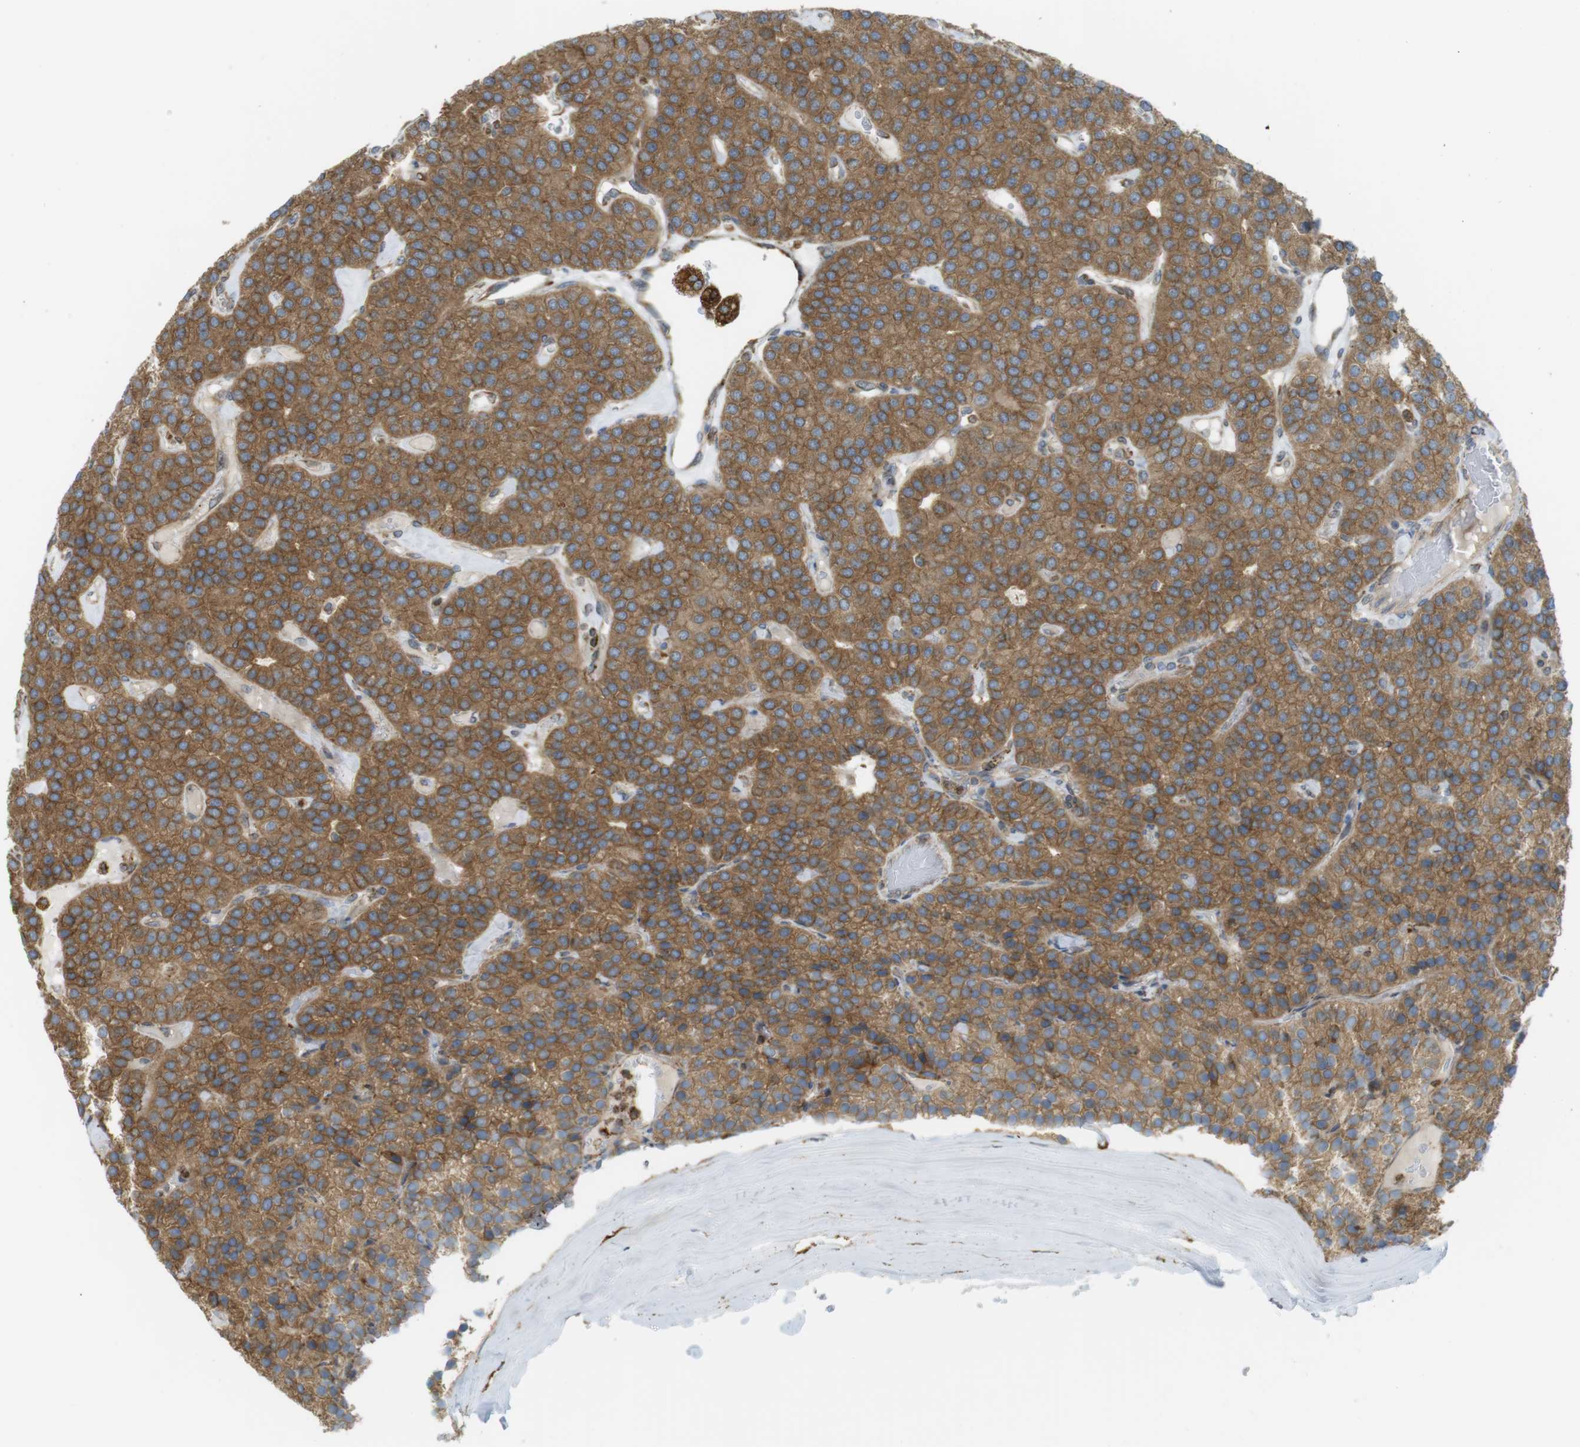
{"staining": {"intensity": "moderate", "quantity": ">75%", "location": "cytoplasmic/membranous"}, "tissue": "parathyroid gland", "cell_type": "Glandular cells", "image_type": "normal", "snomed": [{"axis": "morphology", "description": "Normal tissue, NOS"}, {"axis": "morphology", "description": "Adenoma, NOS"}, {"axis": "topography", "description": "Parathyroid gland"}], "caption": "Immunohistochemical staining of benign parathyroid gland exhibits >75% levels of moderate cytoplasmic/membranous protein staining in about >75% of glandular cells. (DAB (3,3'-diaminobenzidine) IHC, brown staining for protein, blue staining for nuclei).", "gene": "MBOAT2", "patient": {"sex": "female", "age": 86}}